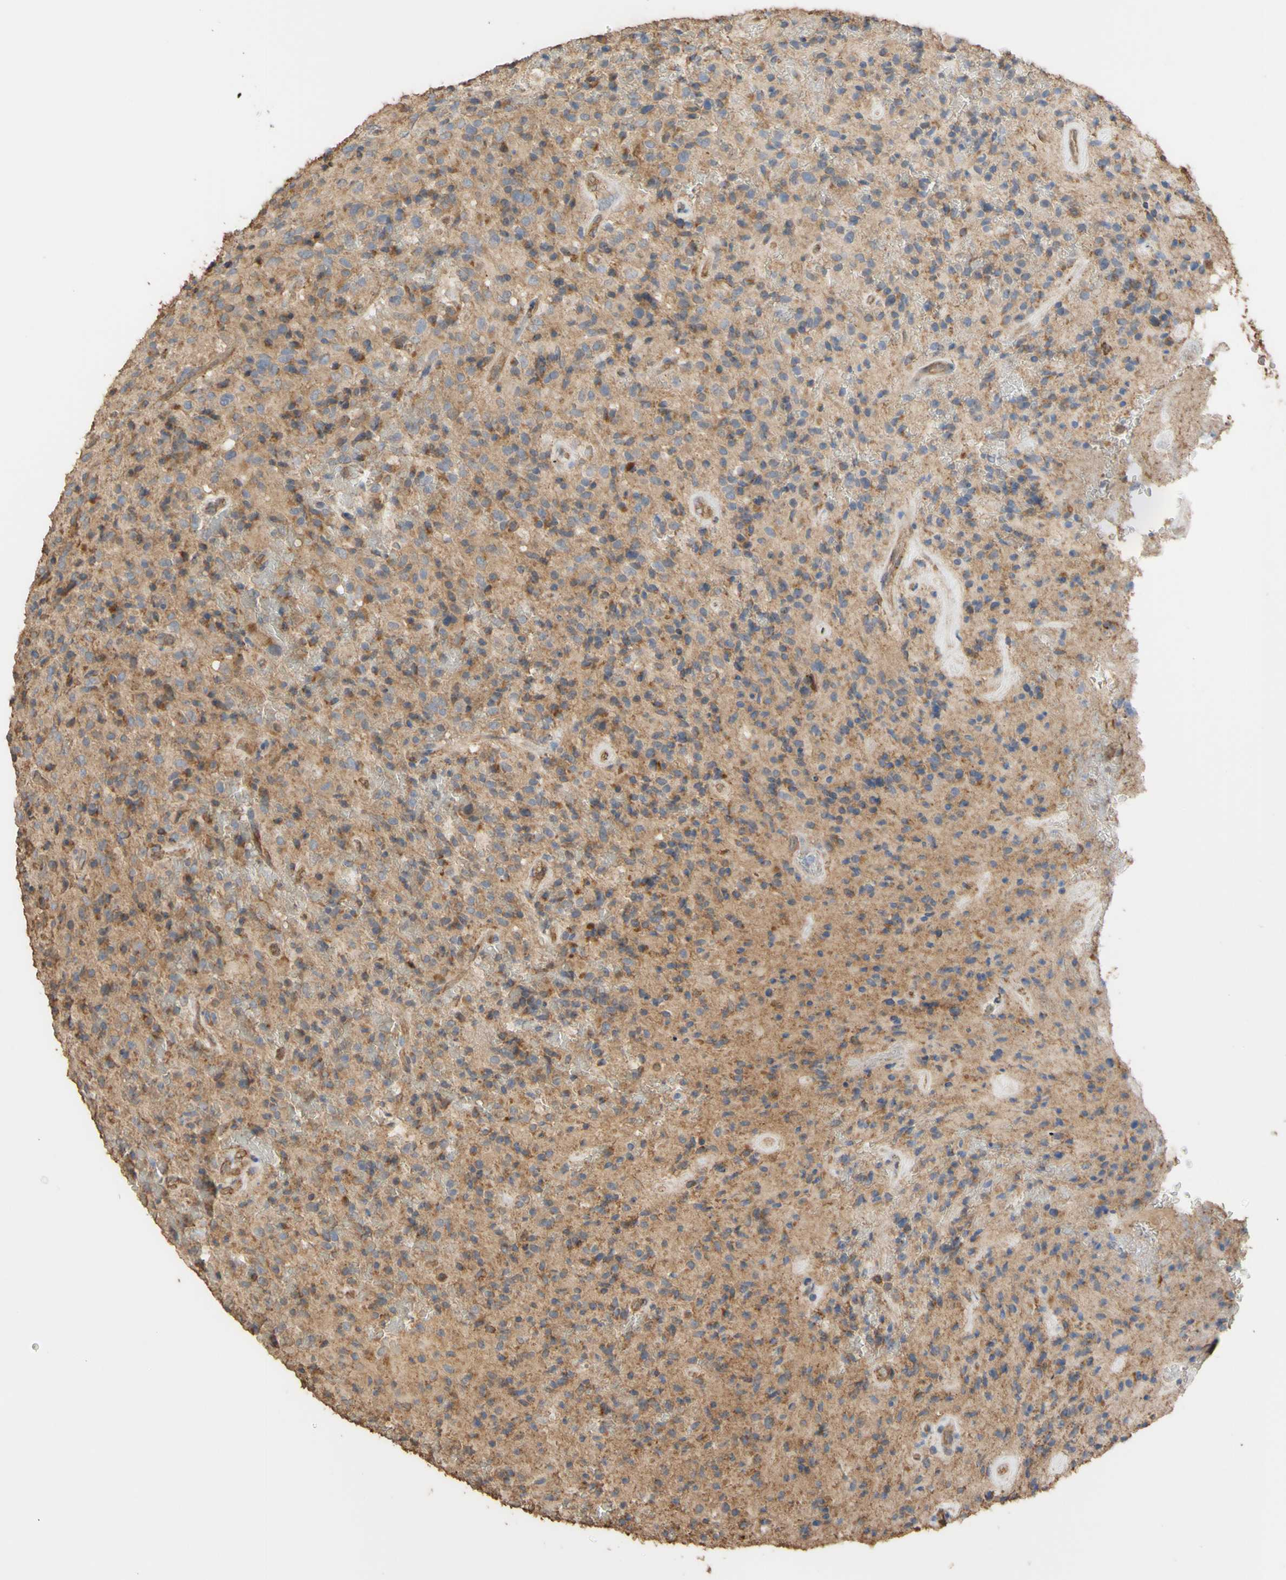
{"staining": {"intensity": "weak", "quantity": ">75%", "location": "cytoplasmic/membranous"}, "tissue": "glioma", "cell_type": "Tumor cells", "image_type": "cancer", "snomed": [{"axis": "morphology", "description": "Glioma, malignant, High grade"}, {"axis": "topography", "description": "Brain"}], "caption": "Weak cytoplasmic/membranous staining is appreciated in about >75% of tumor cells in malignant glioma (high-grade). The protein is shown in brown color, while the nuclei are stained blue.", "gene": "ALDH9A1", "patient": {"sex": "male", "age": 71}}